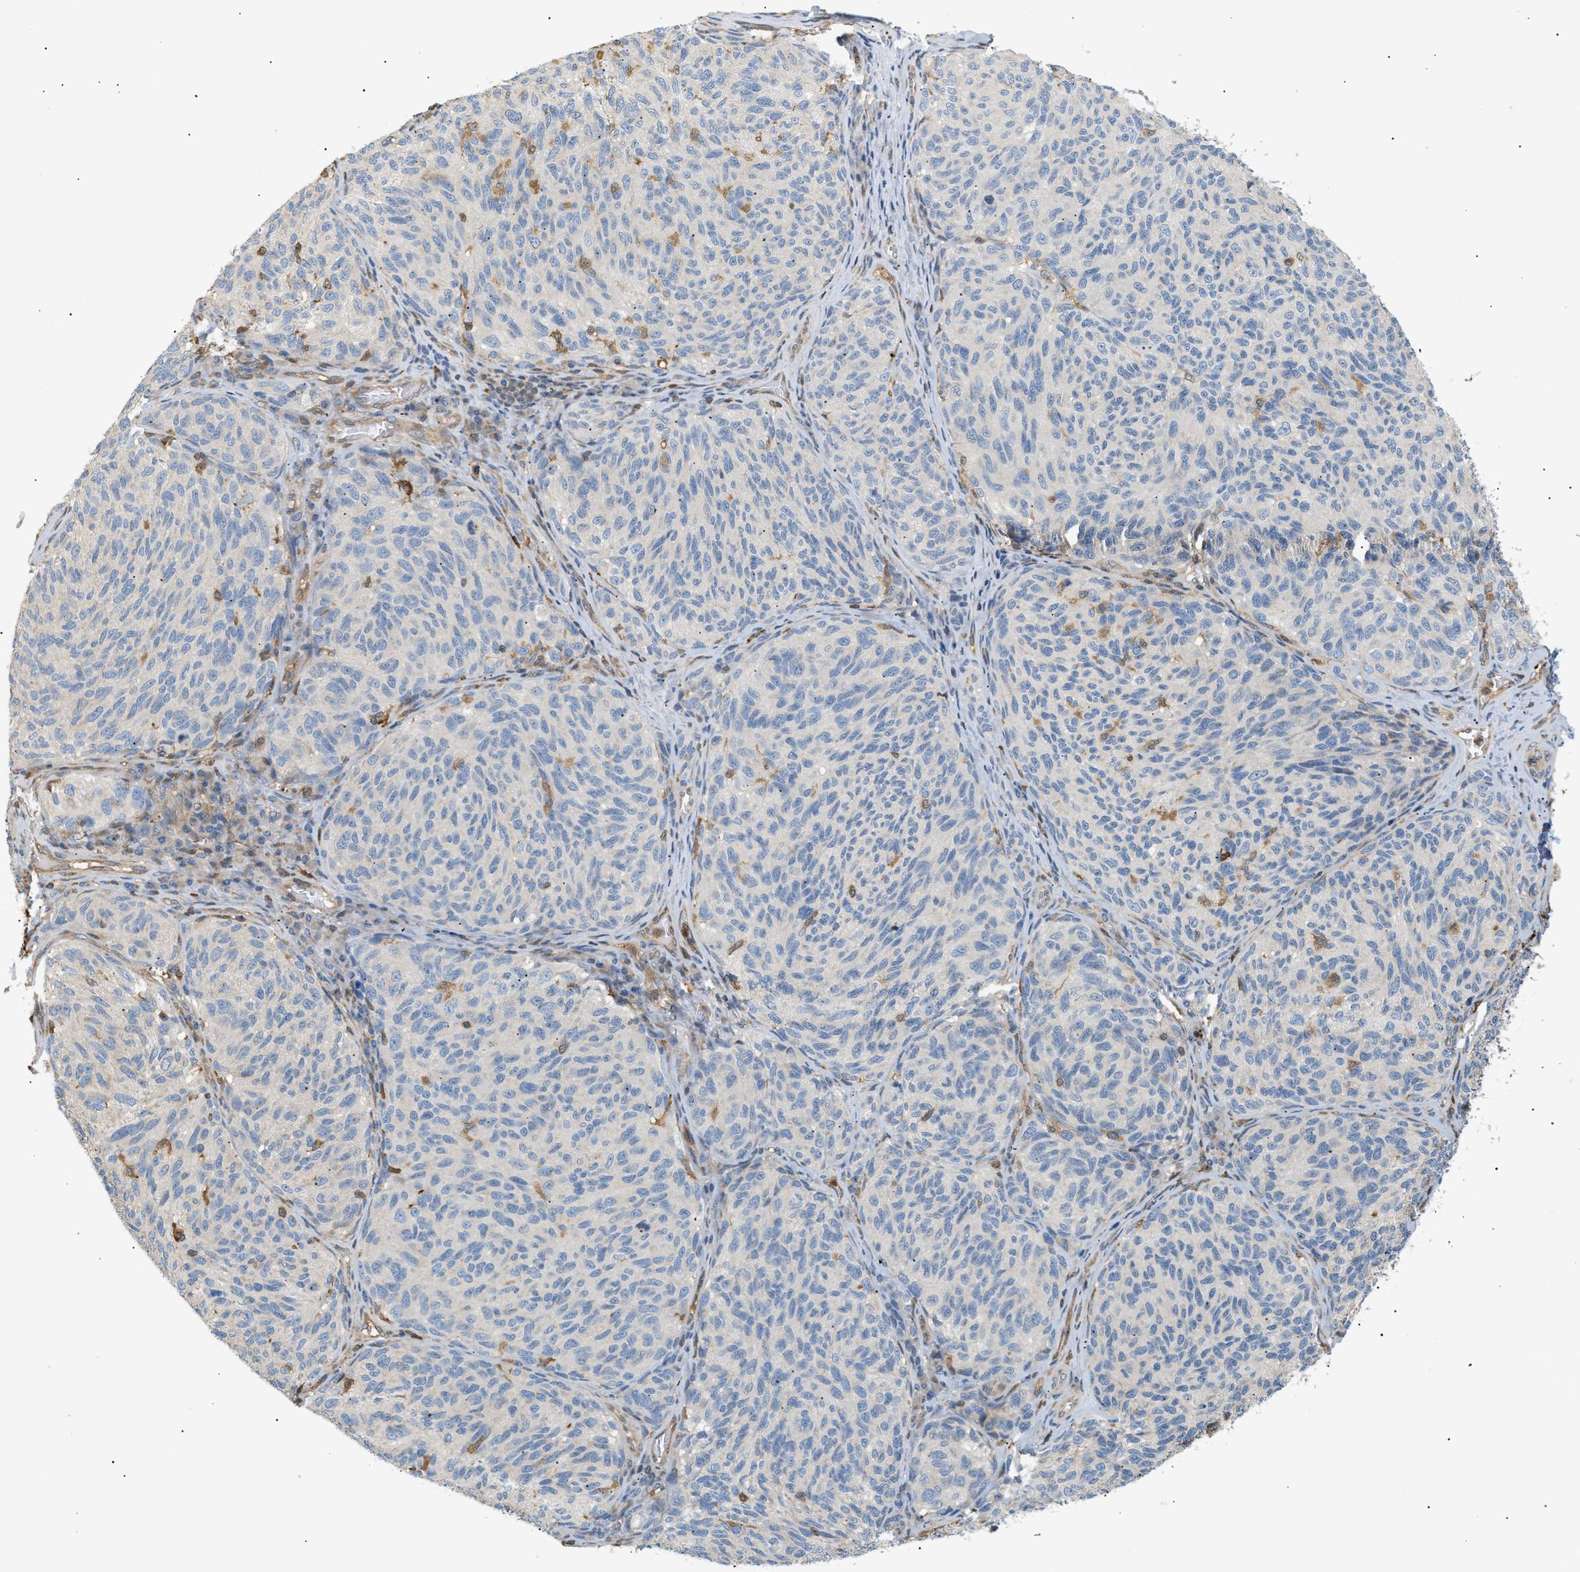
{"staining": {"intensity": "negative", "quantity": "none", "location": "none"}, "tissue": "melanoma", "cell_type": "Tumor cells", "image_type": "cancer", "snomed": [{"axis": "morphology", "description": "Malignant melanoma, NOS"}, {"axis": "topography", "description": "Skin"}], "caption": "Protein analysis of malignant melanoma demonstrates no significant expression in tumor cells. (DAB immunohistochemistry (IHC), high magnification).", "gene": "FARS2", "patient": {"sex": "female", "age": 73}}